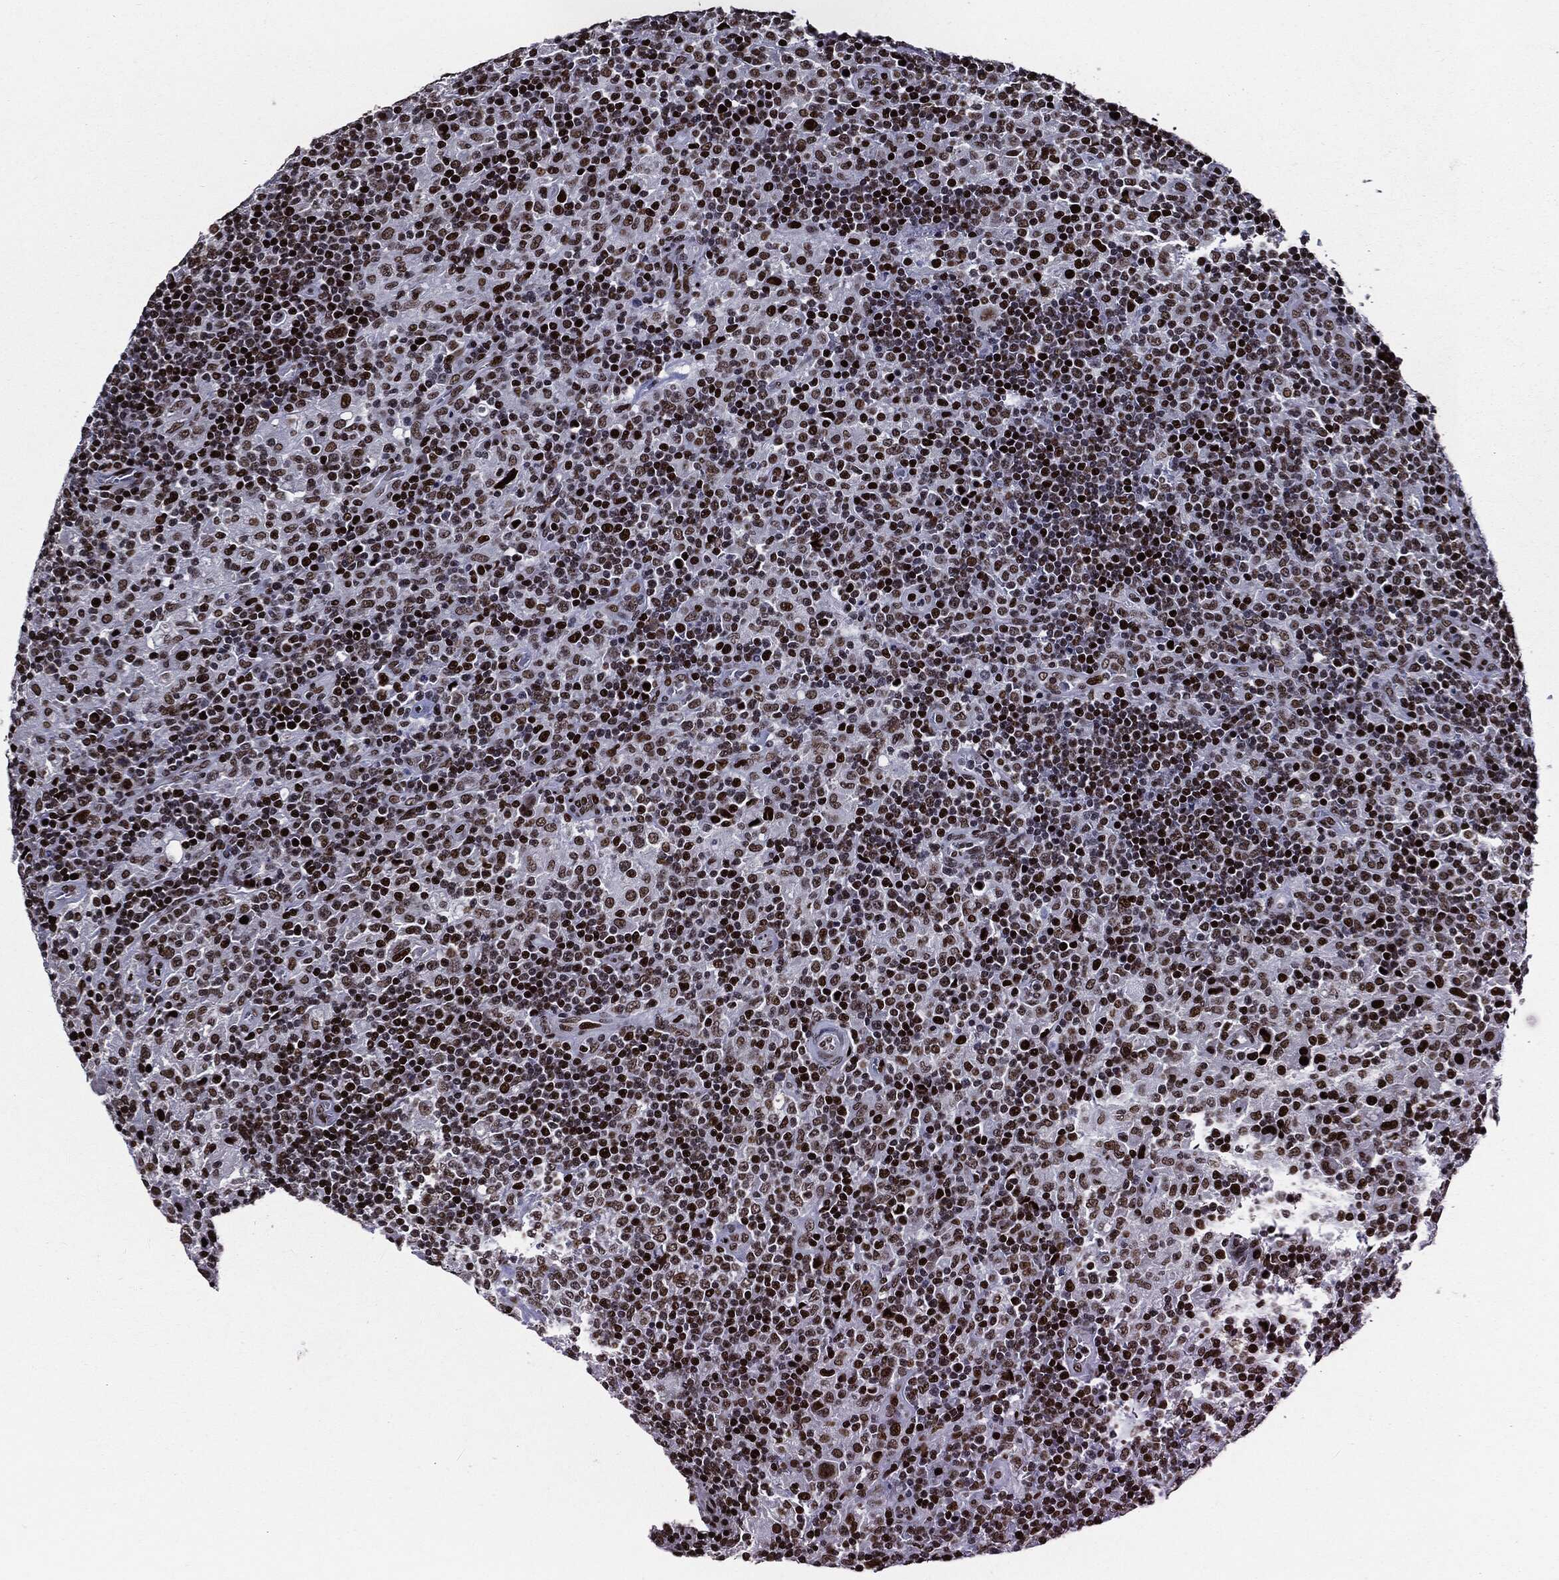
{"staining": {"intensity": "moderate", "quantity": ">75%", "location": "nuclear"}, "tissue": "lymphoma", "cell_type": "Tumor cells", "image_type": "cancer", "snomed": [{"axis": "morphology", "description": "Hodgkin's disease, NOS"}, {"axis": "topography", "description": "Lymph node"}], "caption": "Protein staining by immunohistochemistry (IHC) demonstrates moderate nuclear staining in approximately >75% of tumor cells in Hodgkin's disease. (Stains: DAB in brown, nuclei in blue, Microscopy: brightfield microscopy at high magnification).", "gene": "ZFP91", "patient": {"sex": "male", "age": 70}}